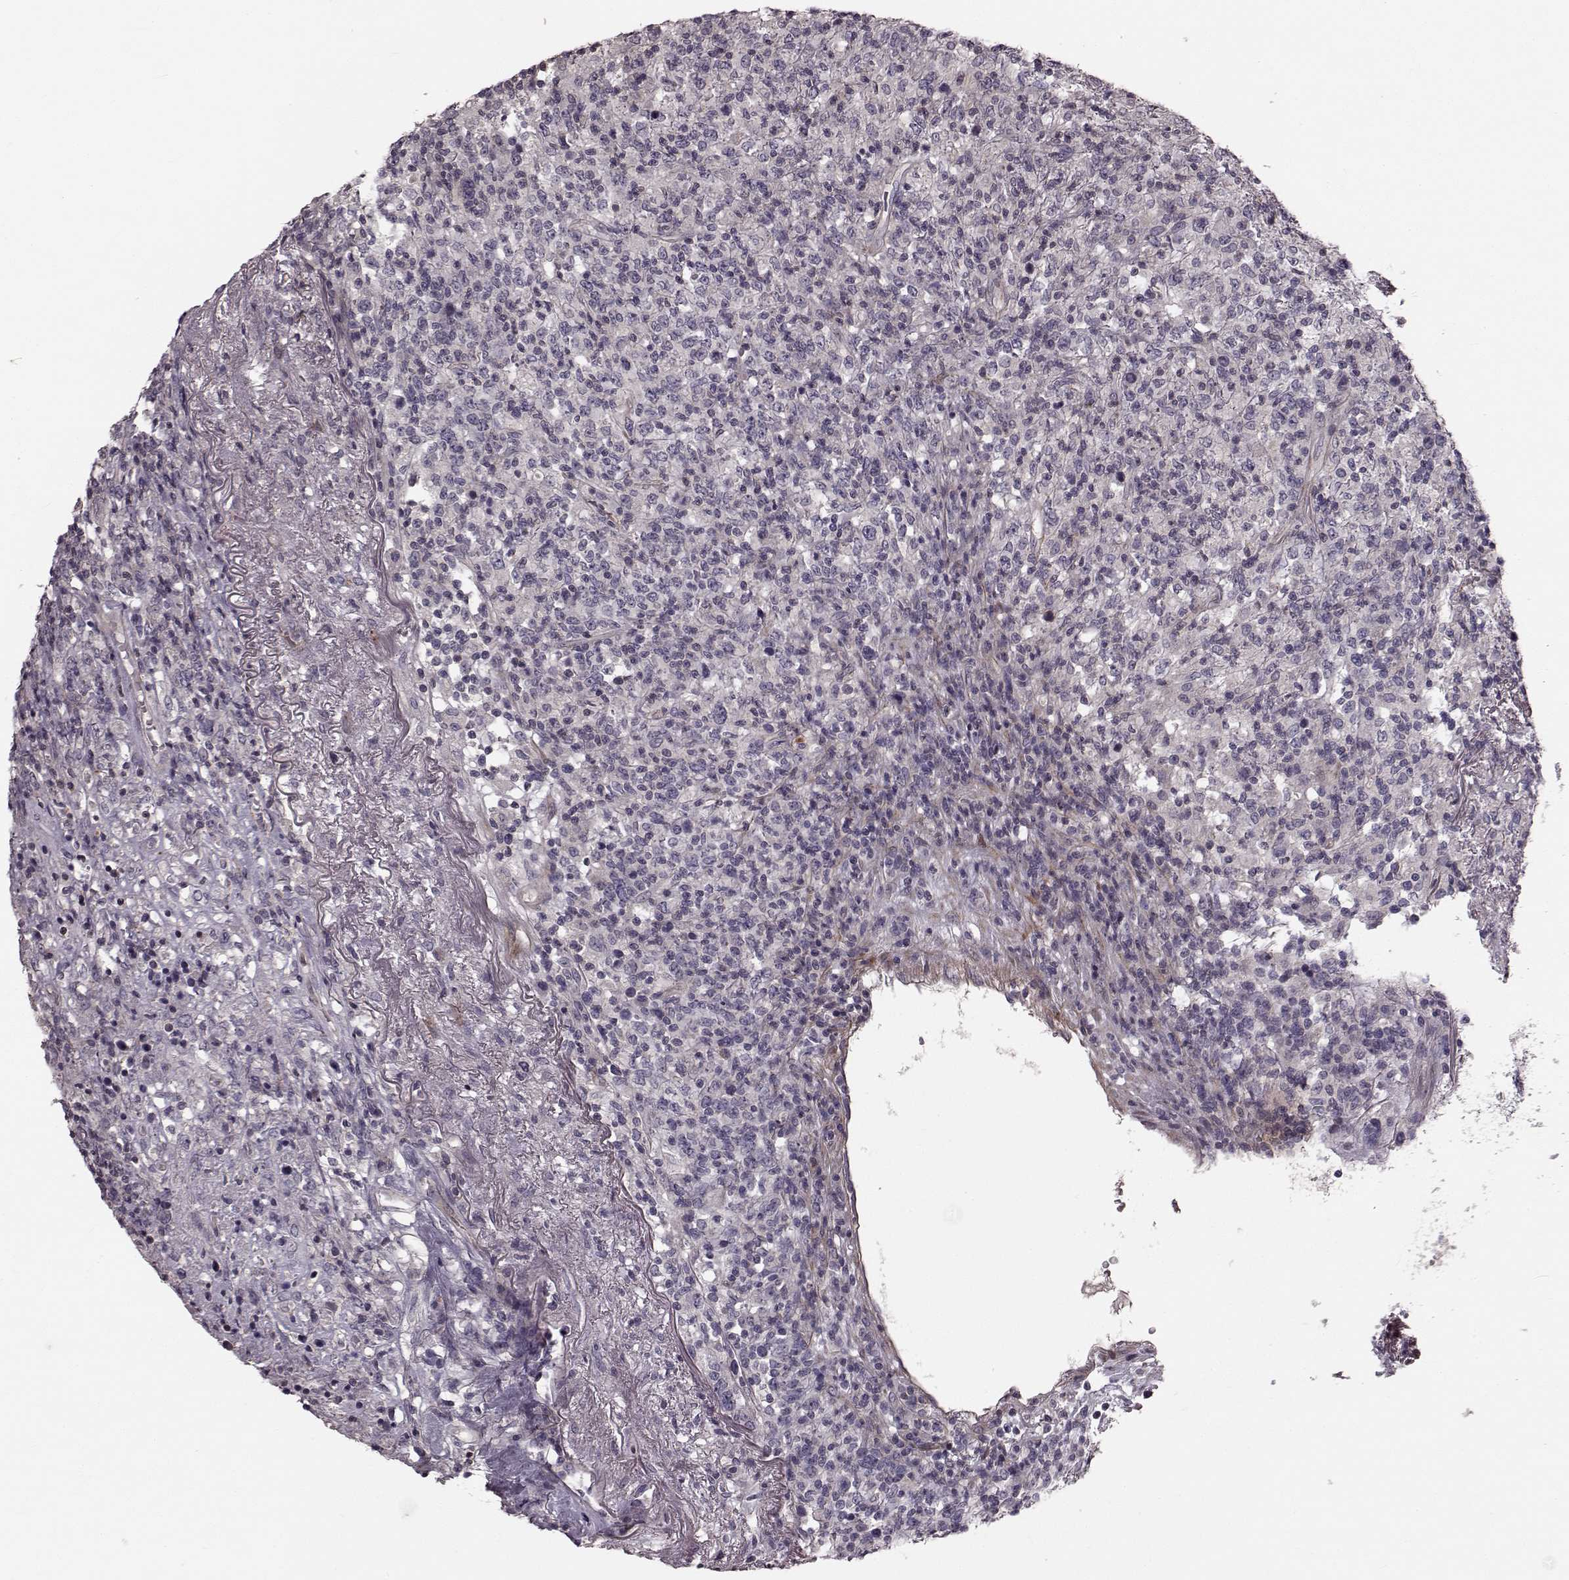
{"staining": {"intensity": "negative", "quantity": "none", "location": "none"}, "tissue": "lymphoma", "cell_type": "Tumor cells", "image_type": "cancer", "snomed": [{"axis": "morphology", "description": "Malignant lymphoma, non-Hodgkin's type, High grade"}, {"axis": "topography", "description": "Lung"}], "caption": "An IHC micrograph of high-grade malignant lymphoma, non-Hodgkin's type is shown. There is no staining in tumor cells of high-grade malignant lymphoma, non-Hodgkin's type.", "gene": "SLC22A18", "patient": {"sex": "male", "age": 79}}